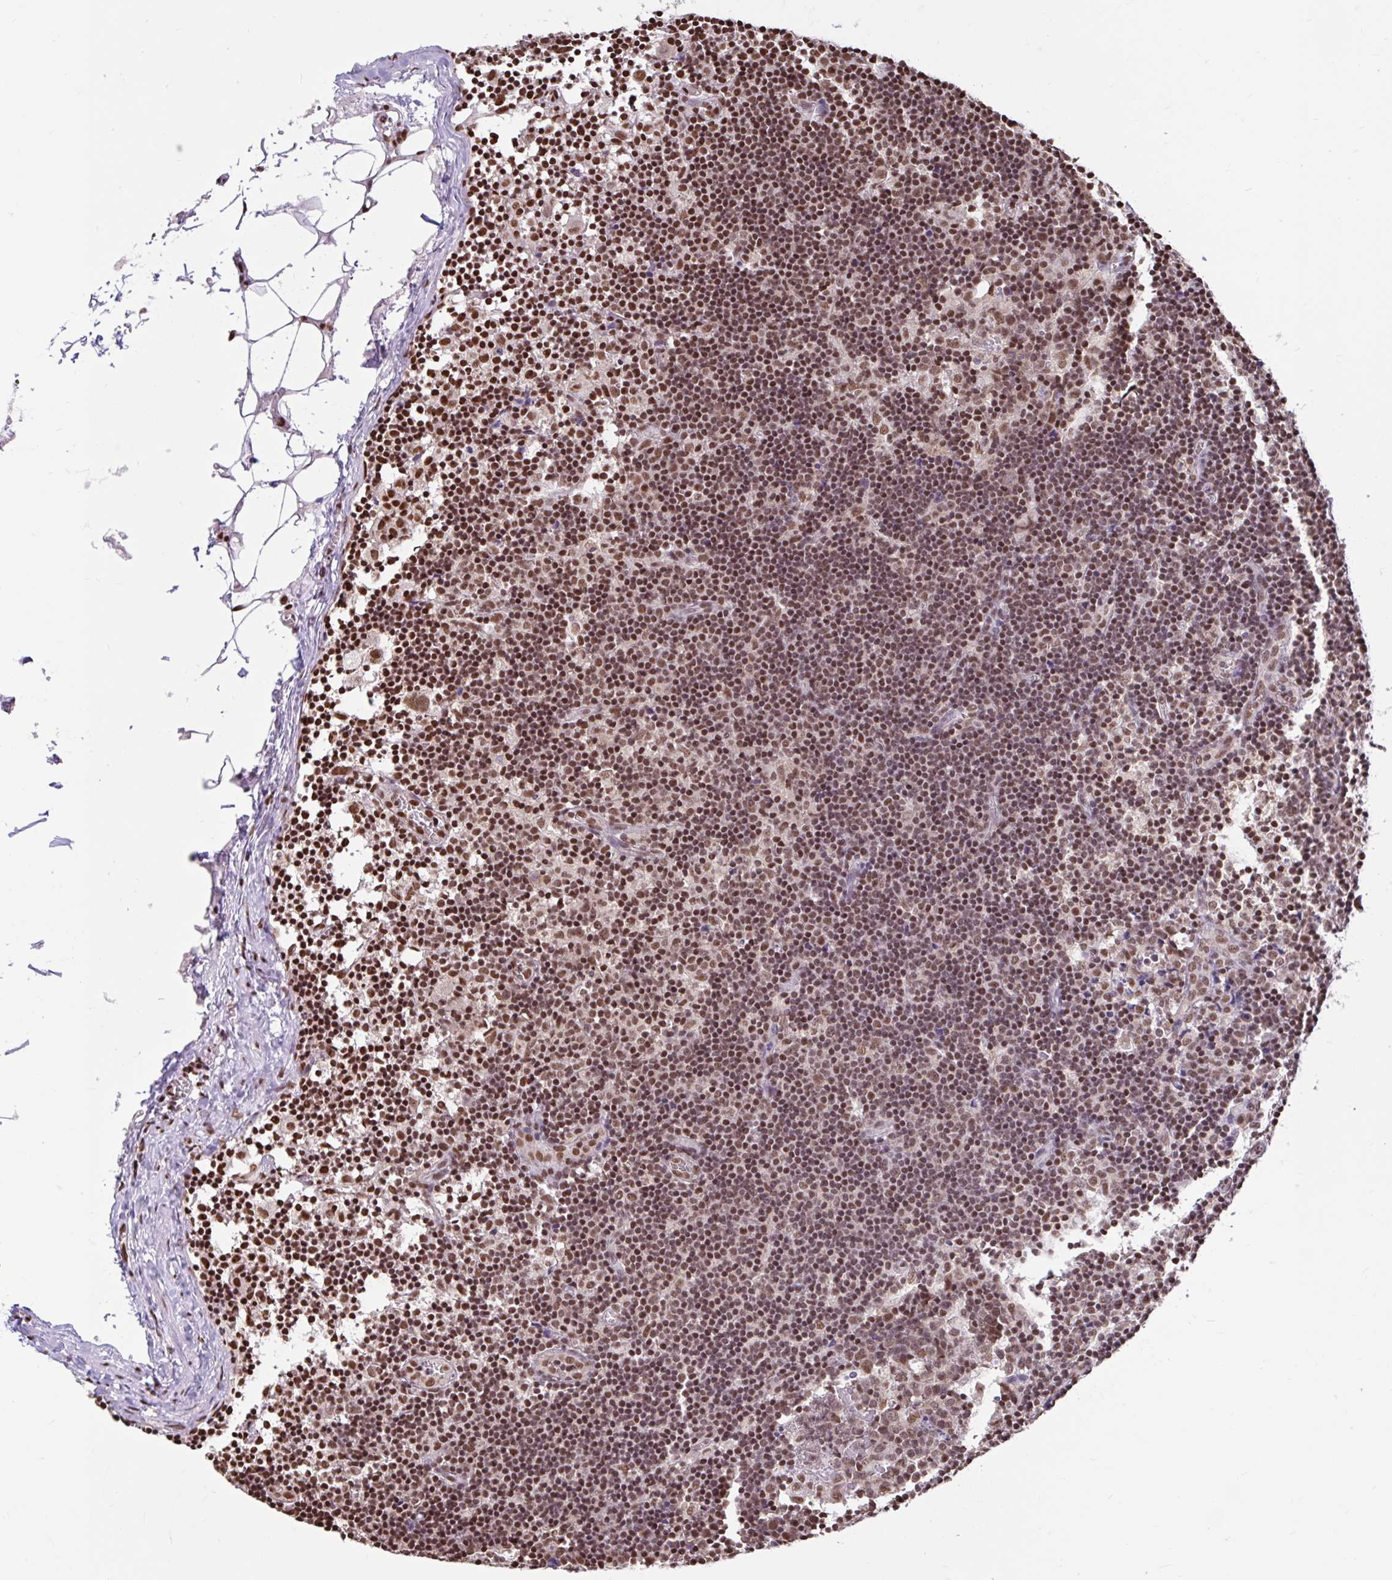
{"staining": {"intensity": "moderate", "quantity": ">75%", "location": "nuclear"}, "tissue": "lymph node", "cell_type": "Germinal center cells", "image_type": "normal", "snomed": [{"axis": "morphology", "description": "Normal tissue, NOS"}, {"axis": "topography", "description": "Lymph node"}], "caption": "Immunohistochemistry (IHC) image of normal lymph node: human lymph node stained using IHC demonstrates medium levels of moderate protein expression localized specifically in the nuclear of germinal center cells, appearing as a nuclear brown color.", "gene": "ABCA9", "patient": {"sex": "female", "age": 45}}